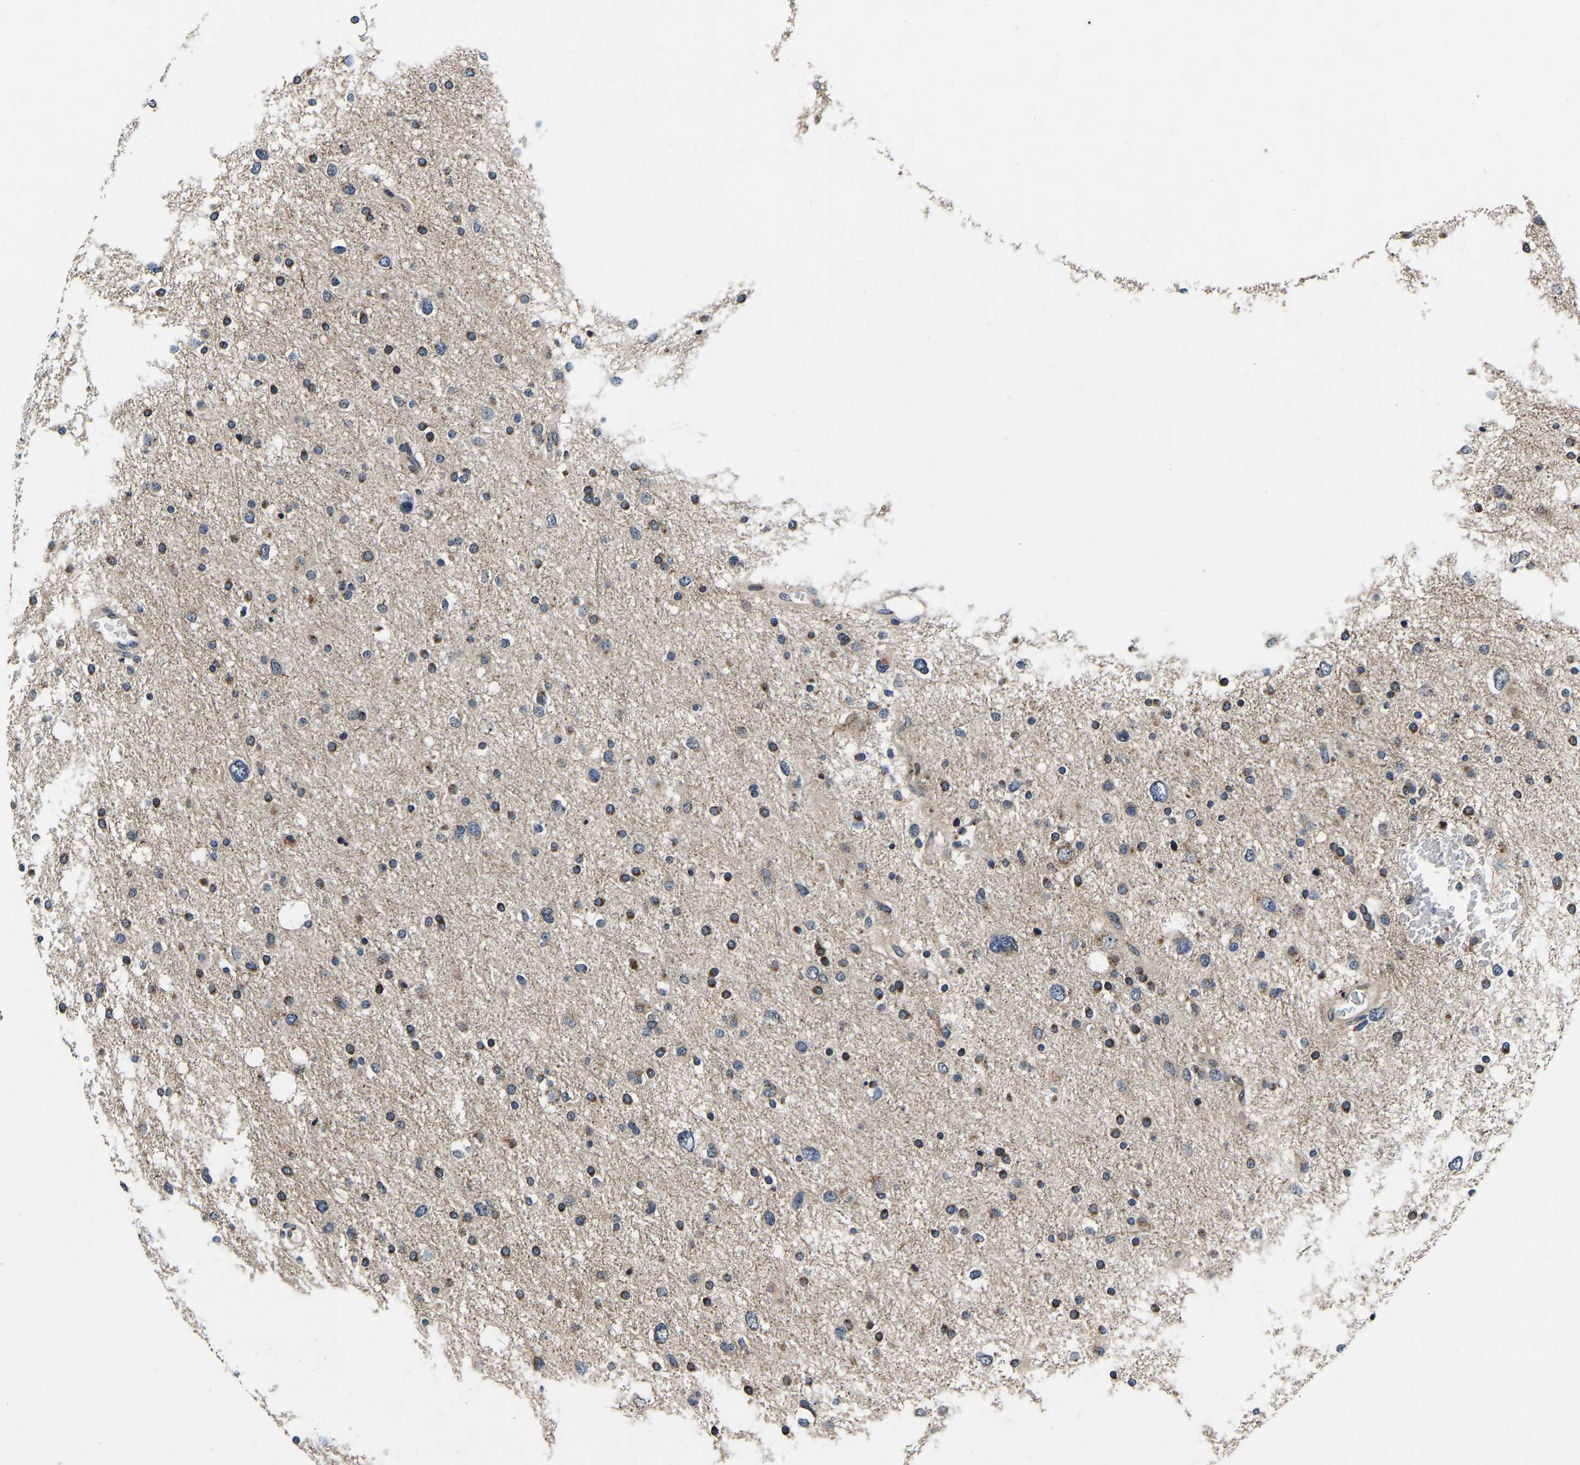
{"staining": {"intensity": "moderate", "quantity": ">75%", "location": "cytoplasmic/membranous"}, "tissue": "glioma", "cell_type": "Tumor cells", "image_type": "cancer", "snomed": [{"axis": "morphology", "description": "Glioma, malignant, Low grade"}, {"axis": "topography", "description": "Brain"}], "caption": "Glioma stained for a protein reveals moderate cytoplasmic/membranous positivity in tumor cells. (Brightfield microscopy of DAB IHC at high magnification).", "gene": "RABAC1", "patient": {"sex": "female", "age": 37}}